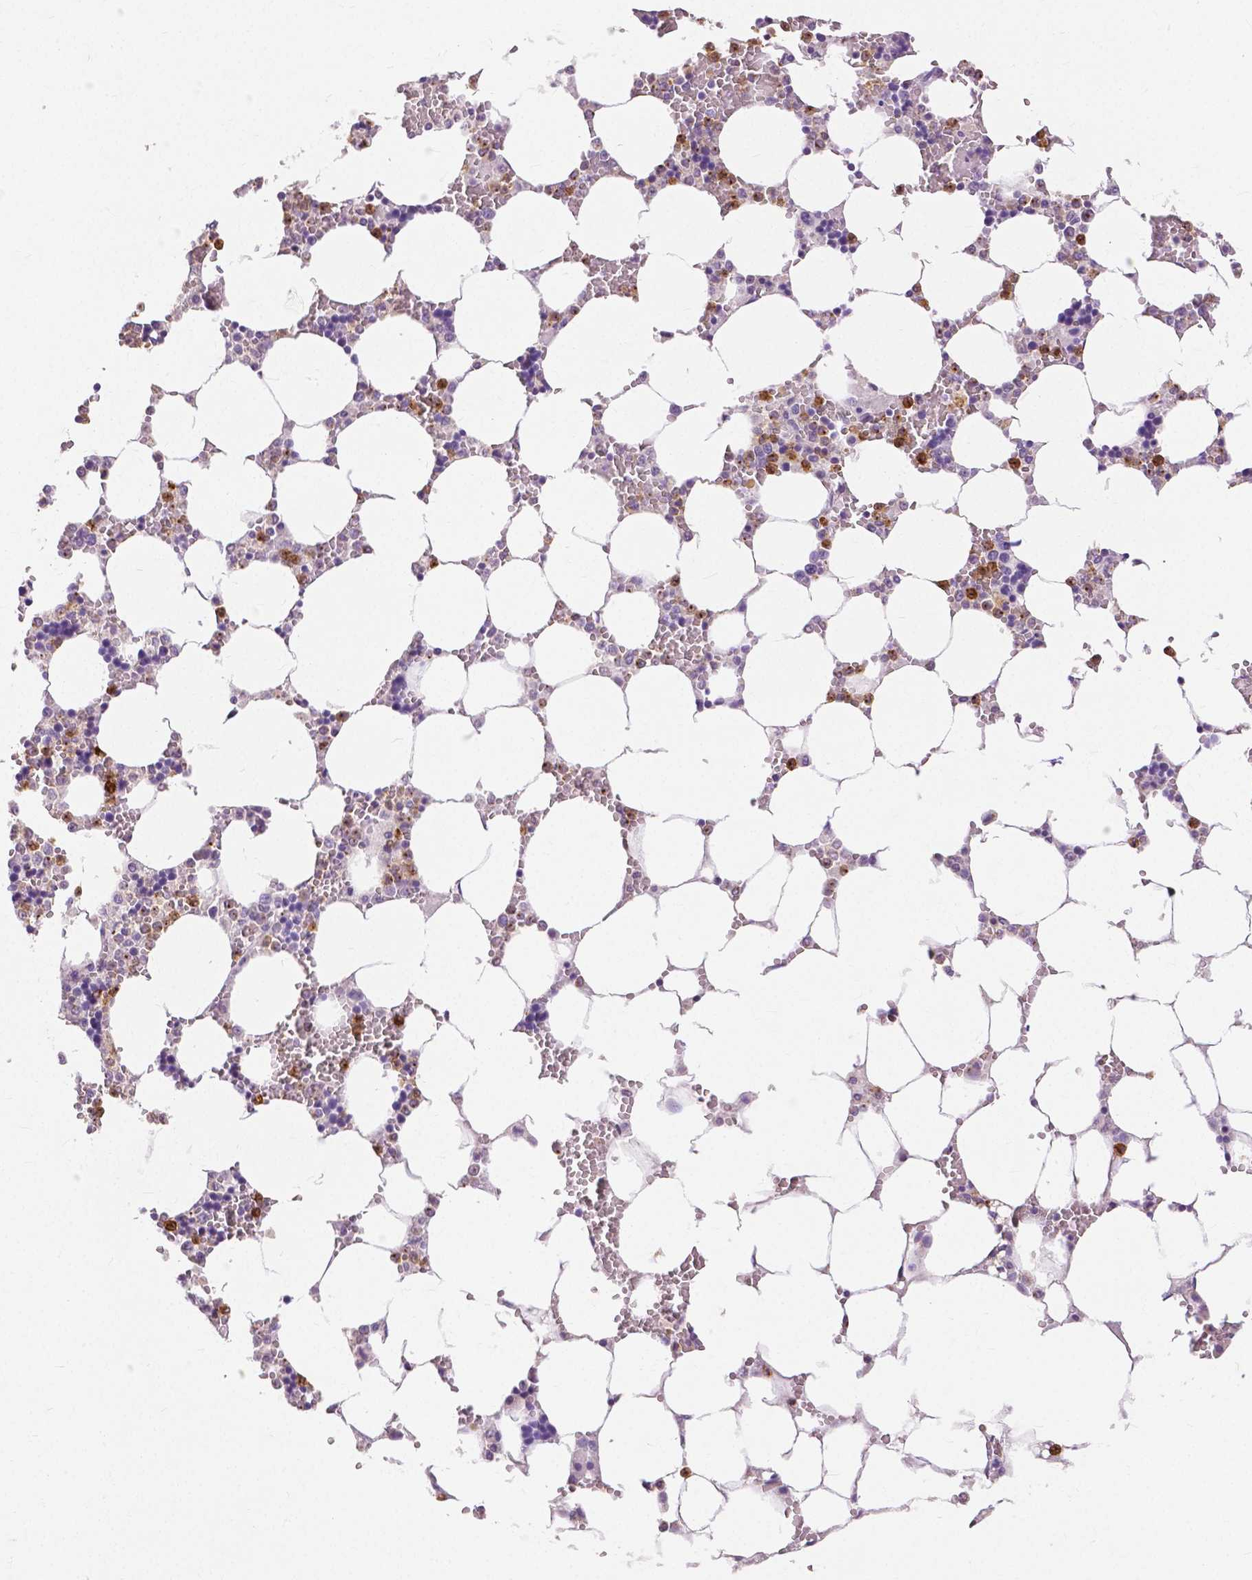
{"staining": {"intensity": "strong", "quantity": "25%-75%", "location": "cytoplasmic/membranous"}, "tissue": "bone marrow", "cell_type": "Hematopoietic cells", "image_type": "normal", "snomed": [{"axis": "morphology", "description": "Normal tissue, NOS"}, {"axis": "topography", "description": "Bone marrow"}], "caption": "Hematopoietic cells demonstrate high levels of strong cytoplasmic/membranous positivity in about 25%-75% of cells in normal human bone marrow.", "gene": "CXCR2", "patient": {"sex": "male", "age": 64}}